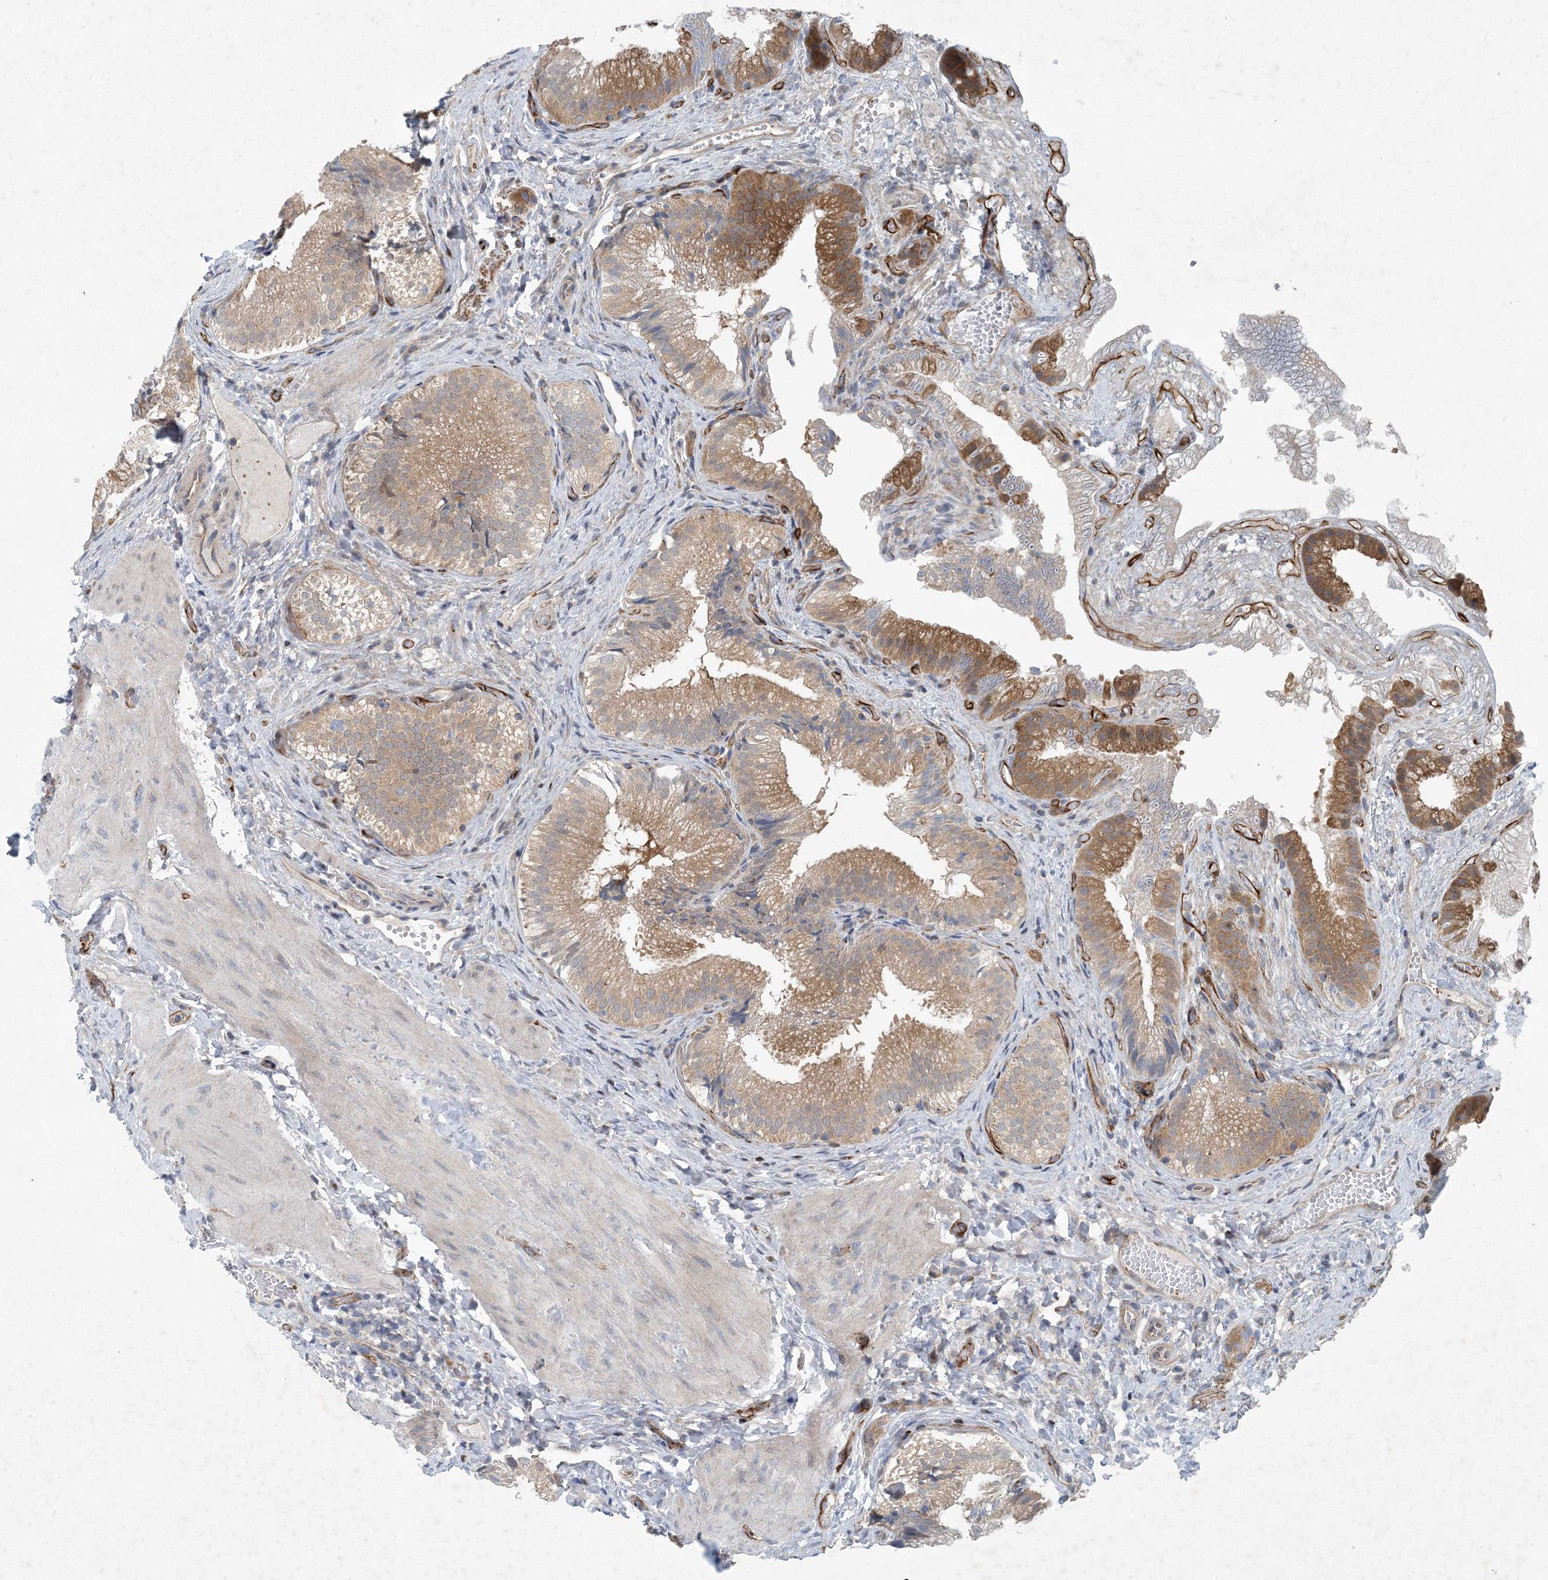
{"staining": {"intensity": "moderate", "quantity": "25%-75%", "location": "cytoplasmic/membranous"}, "tissue": "gallbladder", "cell_type": "Glandular cells", "image_type": "normal", "snomed": [{"axis": "morphology", "description": "Normal tissue, NOS"}, {"axis": "topography", "description": "Gallbladder"}], "caption": "An IHC image of benign tissue is shown. Protein staining in brown highlights moderate cytoplasmic/membranous positivity in gallbladder within glandular cells.", "gene": "HIKESHI", "patient": {"sex": "female", "age": 30}}